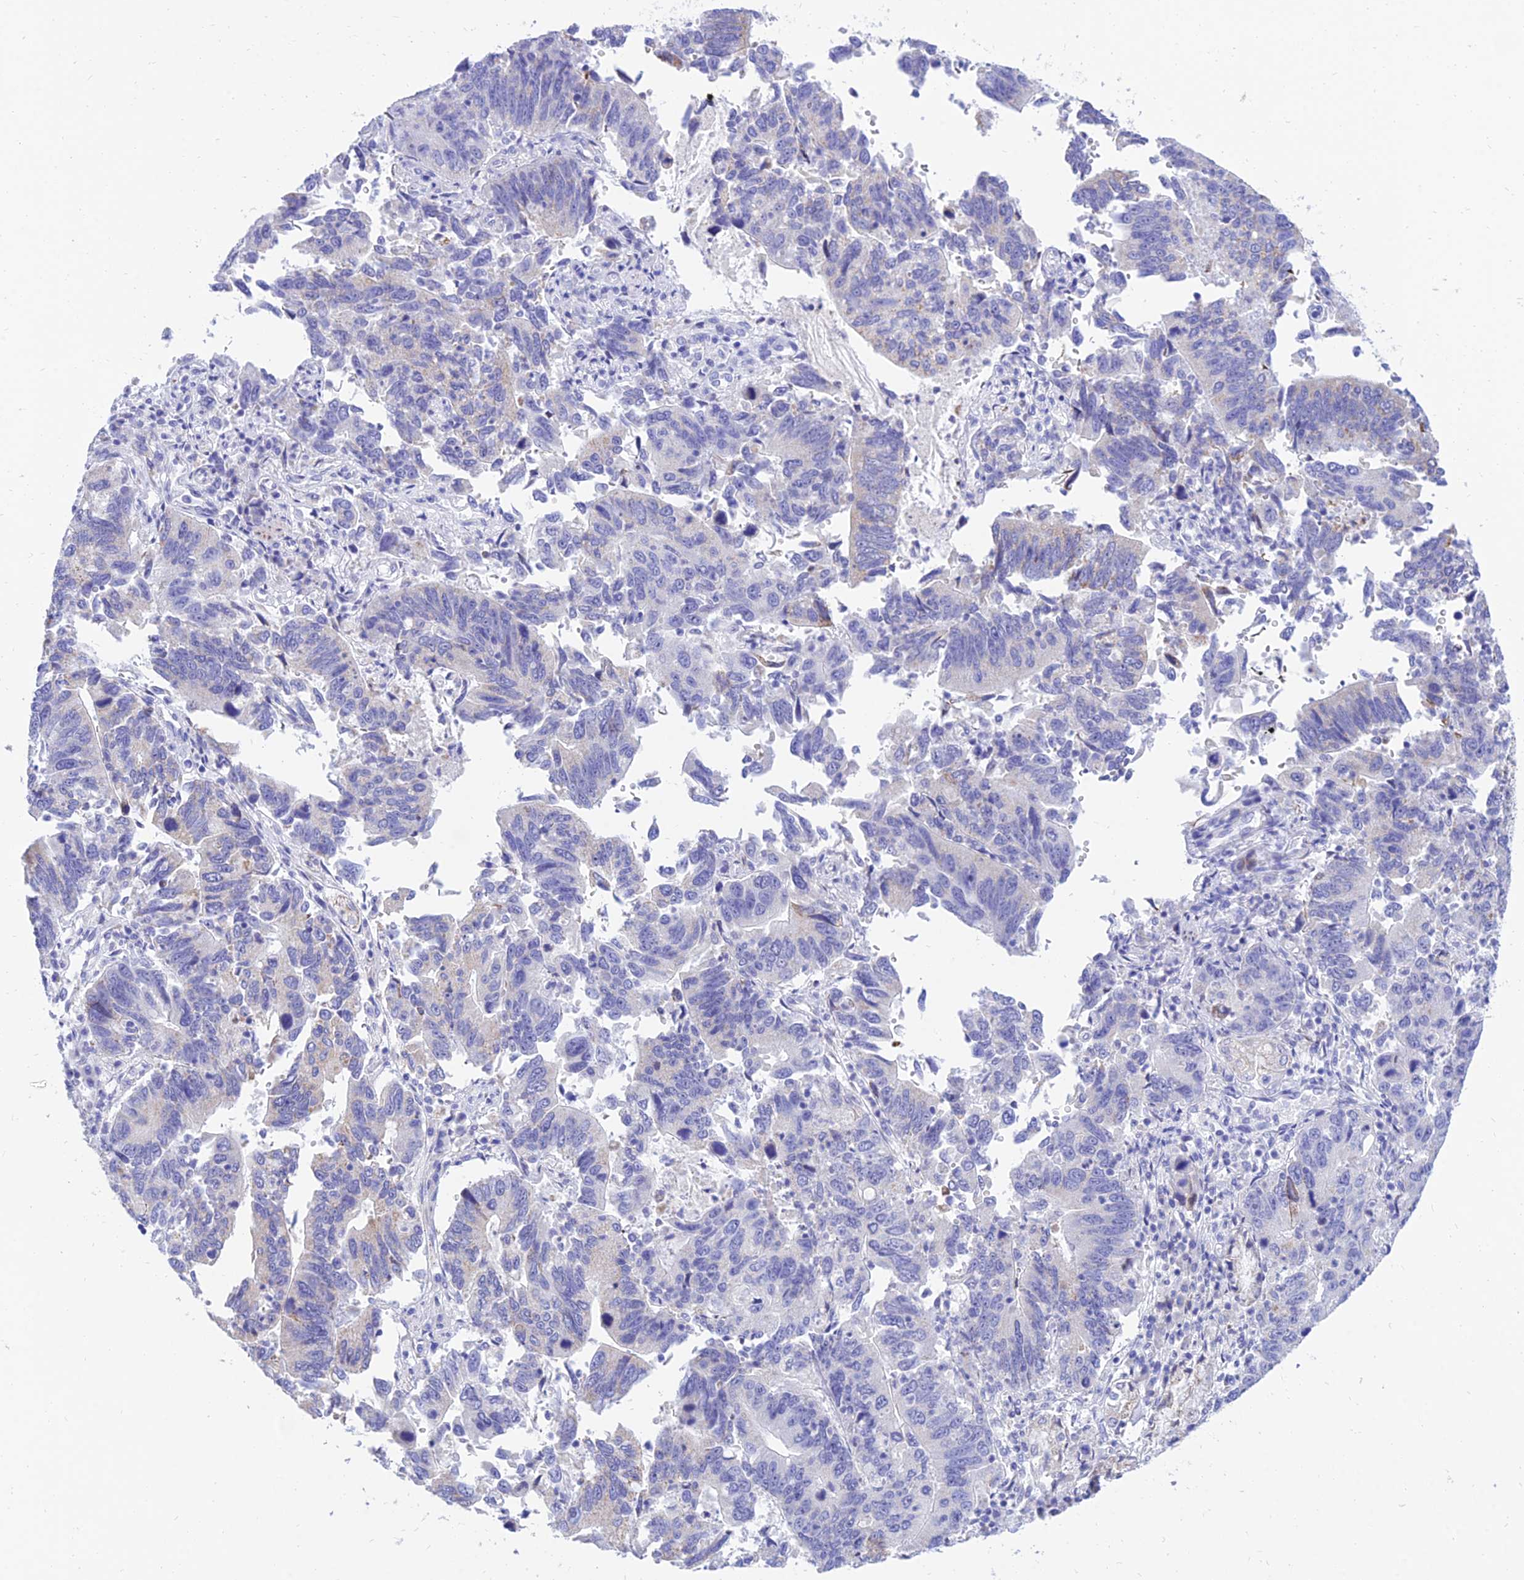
{"staining": {"intensity": "negative", "quantity": "none", "location": "none"}, "tissue": "stomach cancer", "cell_type": "Tumor cells", "image_type": "cancer", "snomed": [{"axis": "morphology", "description": "Adenocarcinoma, NOS"}, {"axis": "topography", "description": "Stomach"}], "caption": "High magnification brightfield microscopy of stomach cancer (adenocarcinoma) stained with DAB (3,3'-diaminobenzidine) (brown) and counterstained with hematoxylin (blue): tumor cells show no significant positivity.", "gene": "PKN3", "patient": {"sex": "male", "age": 59}}